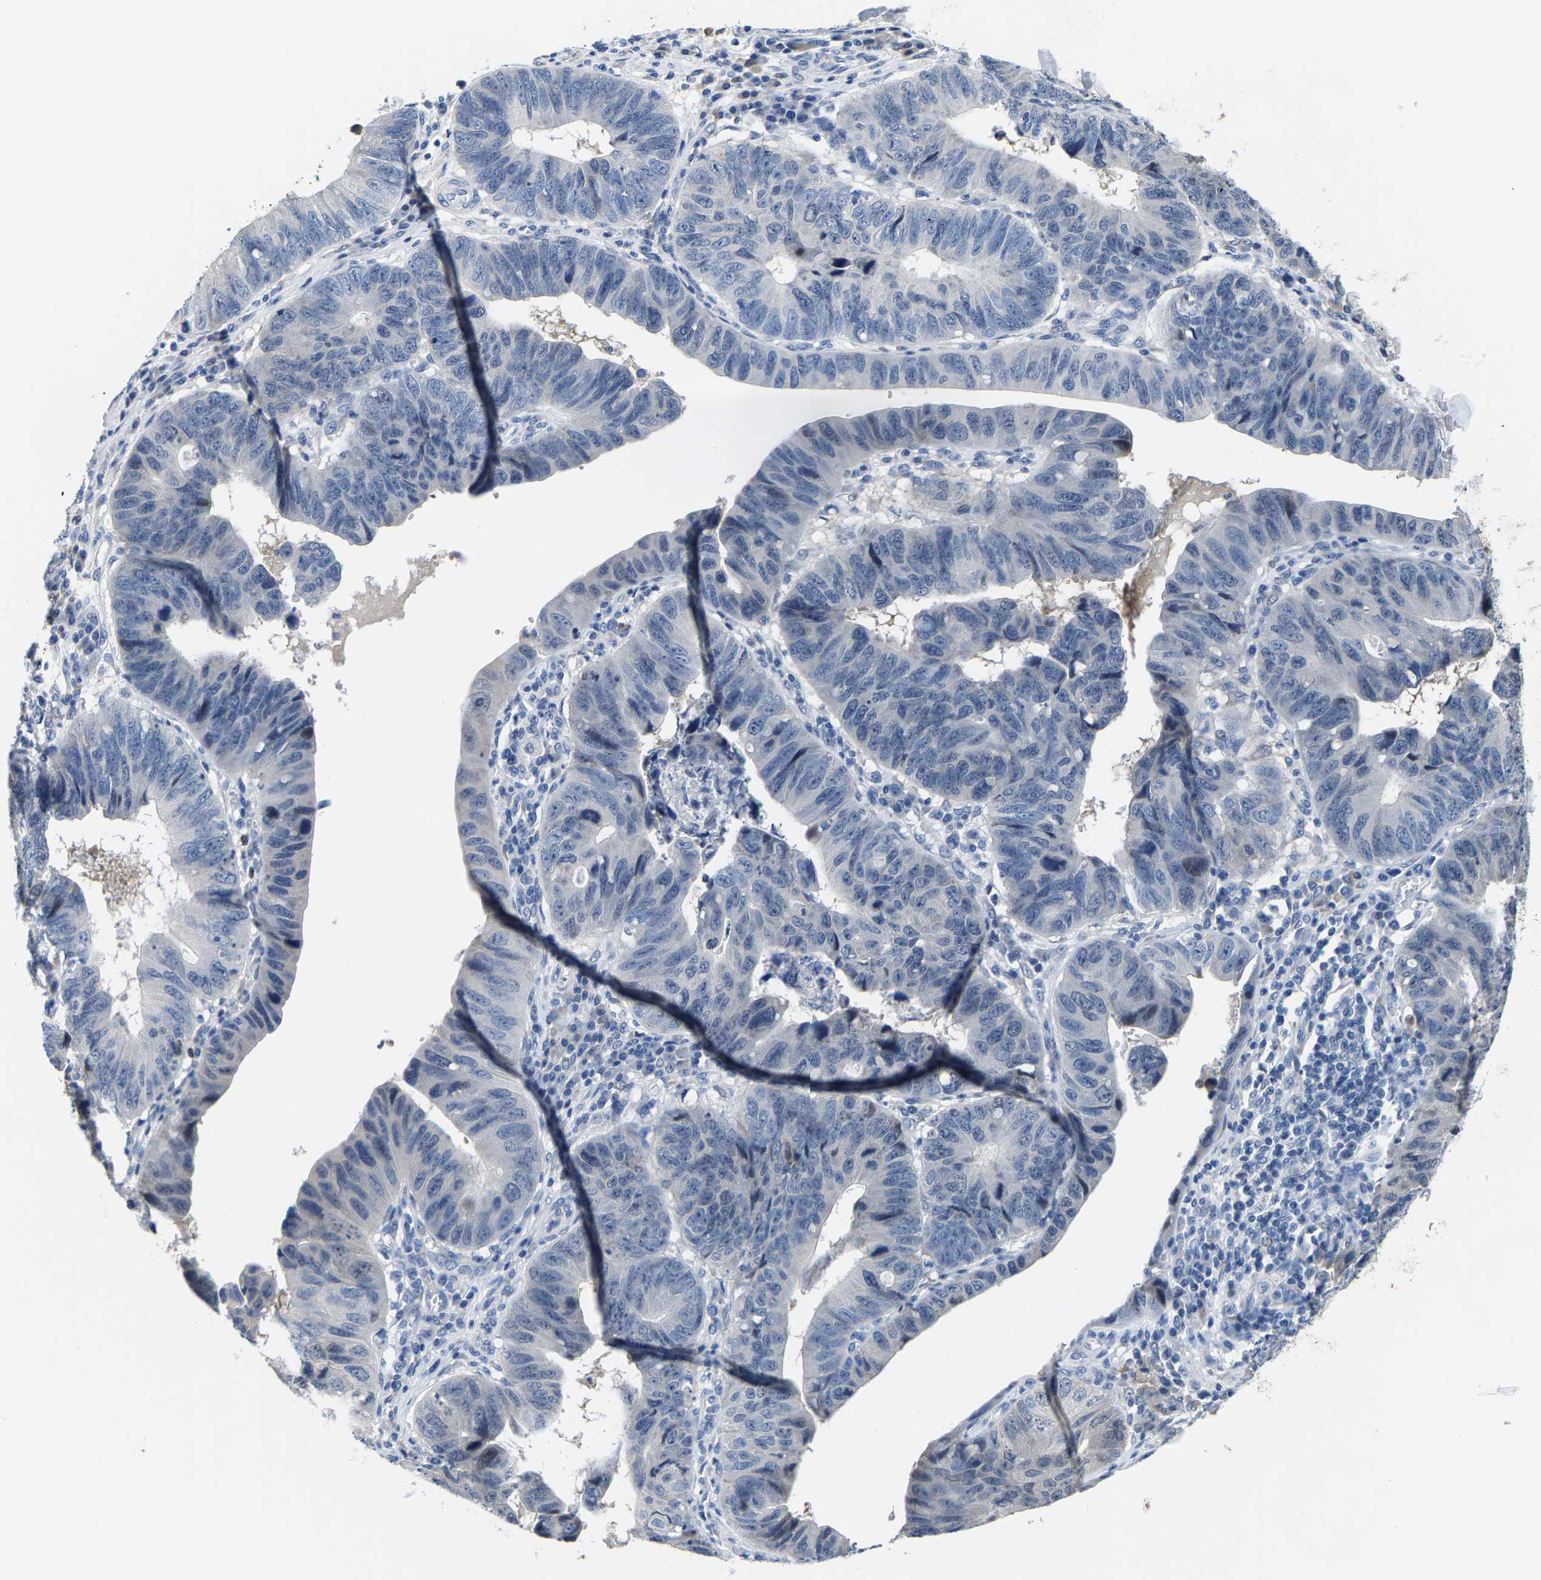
{"staining": {"intensity": "negative", "quantity": "none", "location": "none"}, "tissue": "stomach cancer", "cell_type": "Tumor cells", "image_type": "cancer", "snomed": [{"axis": "morphology", "description": "Adenocarcinoma, NOS"}, {"axis": "topography", "description": "Stomach"}], "caption": "Protein analysis of adenocarcinoma (stomach) shows no significant staining in tumor cells. (Brightfield microscopy of DAB (3,3'-diaminobenzidine) IHC at high magnification).", "gene": "KLHL1", "patient": {"sex": "male", "age": 59}}